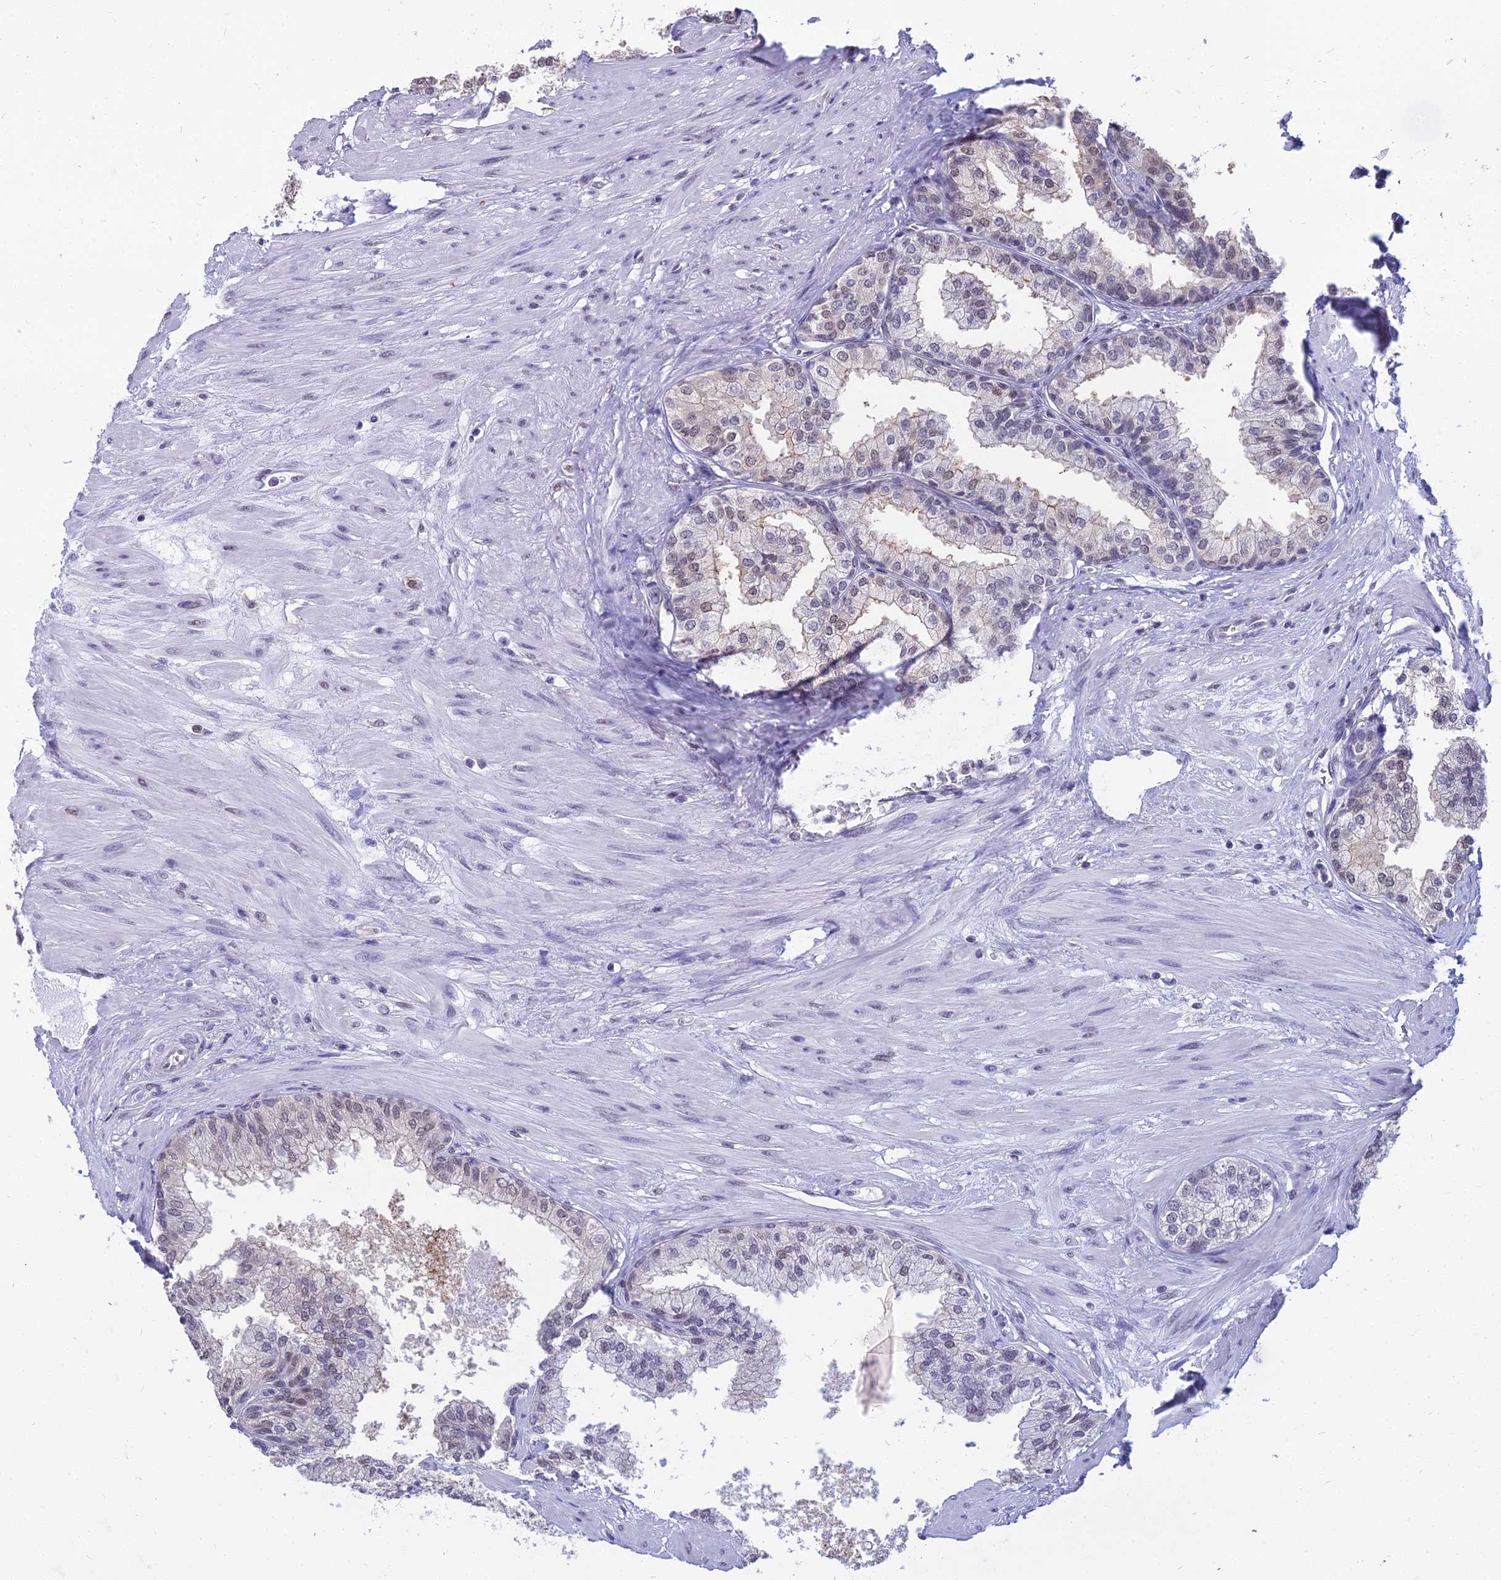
{"staining": {"intensity": "moderate", "quantity": "25%-75%", "location": "nuclear"}, "tissue": "prostate", "cell_type": "Glandular cells", "image_type": "normal", "snomed": [{"axis": "morphology", "description": "Normal tissue, NOS"}, {"axis": "topography", "description": "Prostate"}], "caption": "IHC photomicrograph of benign prostate stained for a protein (brown), which demonstrates medium levels of moderate nuclear positivity in about 25%-75% of glandular cells.", "gene": "SRSF7", "patient": {"sex": "male", "age": 60}}